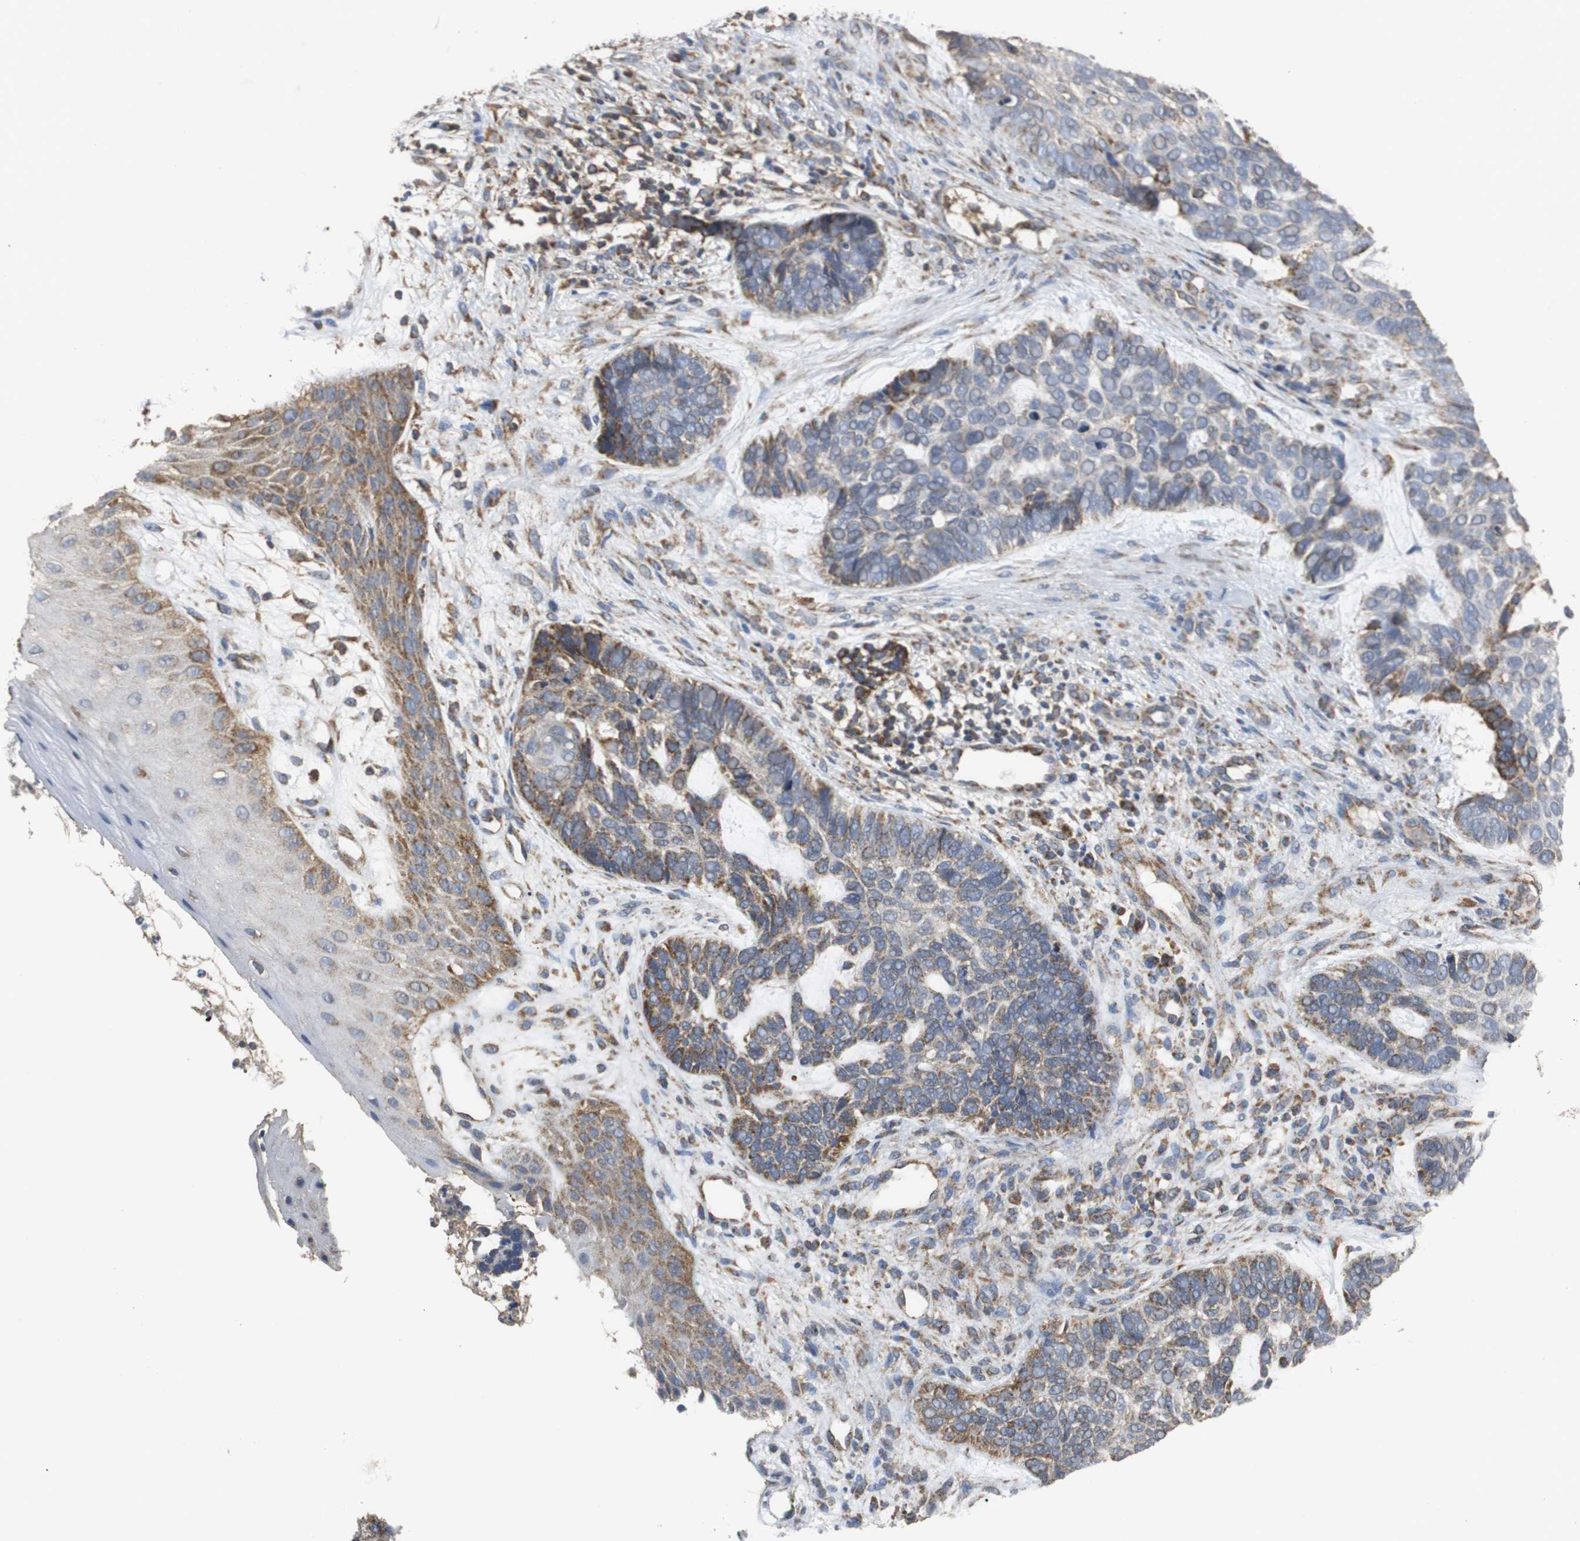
{"staining": {"intensity": "moderate", "quantity": "<25%", "location": "cytoplasmic/membranous"}, "tissue": "skin cancer", "cell_type": "Tumor cells", "image_type": "cancer", "snomed": [{"axis": "morphology", "description": "Basal cell carcinoma"}, {"axis": "topography", "description": "Skin"}], "caption": "A high-resolution photomicrograph shows immunohistochemistry (IHC) staining of basal cell carcinoma (skin), which reveals moderate cytoplasmic/membranous staining in approximately <25% of tumor cells. (Stains: DAB (3,3'-diaminobenzidine) in brown, nuclei in blue, Microscopy: brightfield microscopy at high magnification).", "gene": "NNT", "patient": {"sex": "male", "age": 87}}